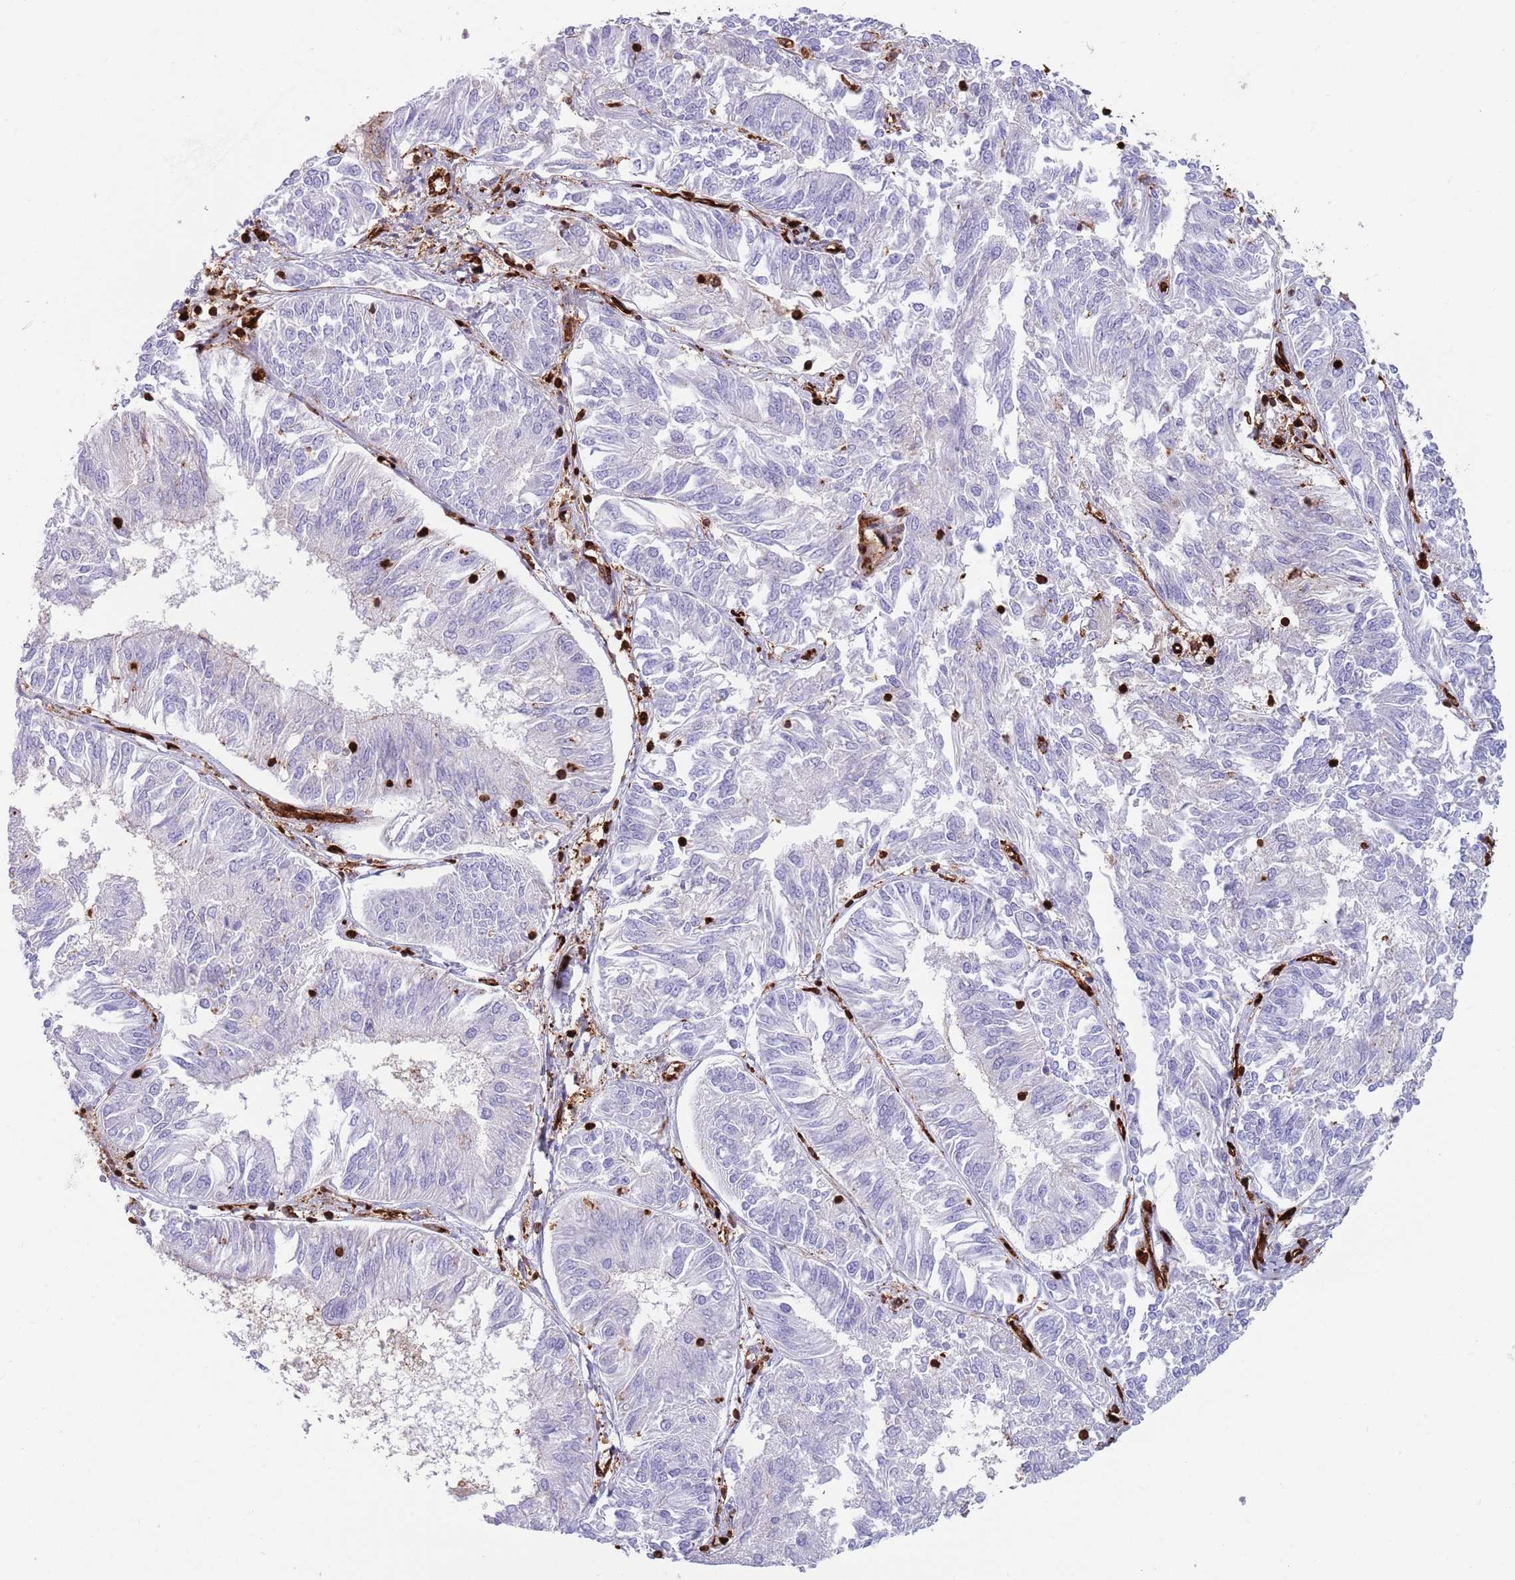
{"staining": {"intensity": "negative", "quantity": "none", "location": "none"}, "tissue": "endometrial cancer", "cell_type": "Tumor cells", "image_type": "cancer", "snomed": [{"axis": "morphology", "description": "Adenocarcinoma, NOS"}, {"axis": "topography", "description": "Endometrium"}], "caption": "Photomicrograph shows no protein positivity in tumor cells of endometrial cancer tissue. (Stains: DAB immunohistochemistry with hematoxylin counter stain, Microscopy: brightfield microscopy at high magnification).", "gene": "KBTBD7", "patient": {"sex": "female", "age": 58}}